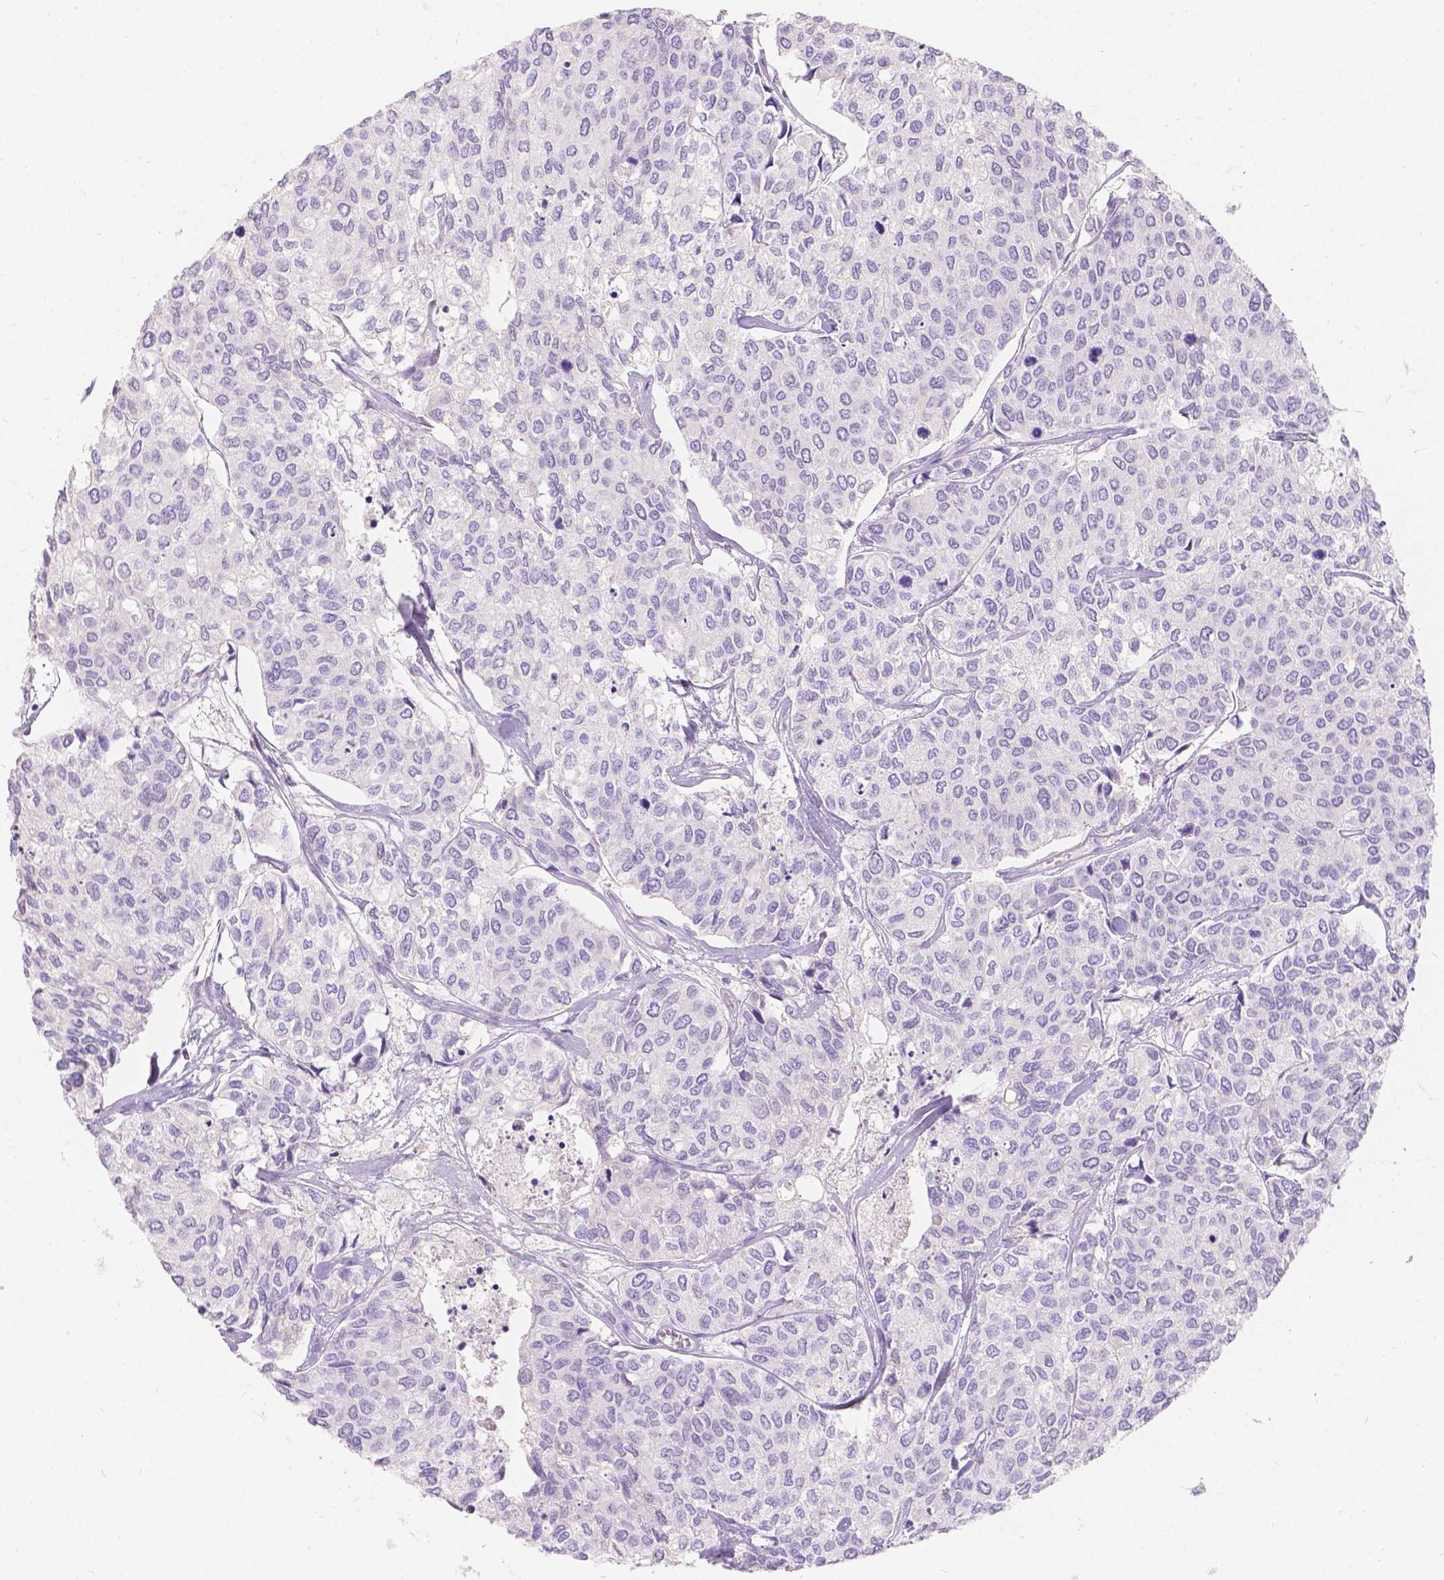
{"staining": {"intensity": "negative", "quantity": "none", "location": "none"}, "tissue": "urothelial cancer", "cell_type": "Tumor cells", "image_type": "cancer", "snomed": [{"axis": "morphology", "description": "Urothelial carcinoma, High grade"}, {"axis": "topography", "description": "Urinary bladder"}], "caption": "Immunohistochemical staining of human urothelial carcinoma (high-grade) reveals no significant positivity in tumor cells. (Immunohistochemistry, brightfield microscopy, high magnification).", "gene": "HTN3", "patient": {"sex": "male", "age": 73}}